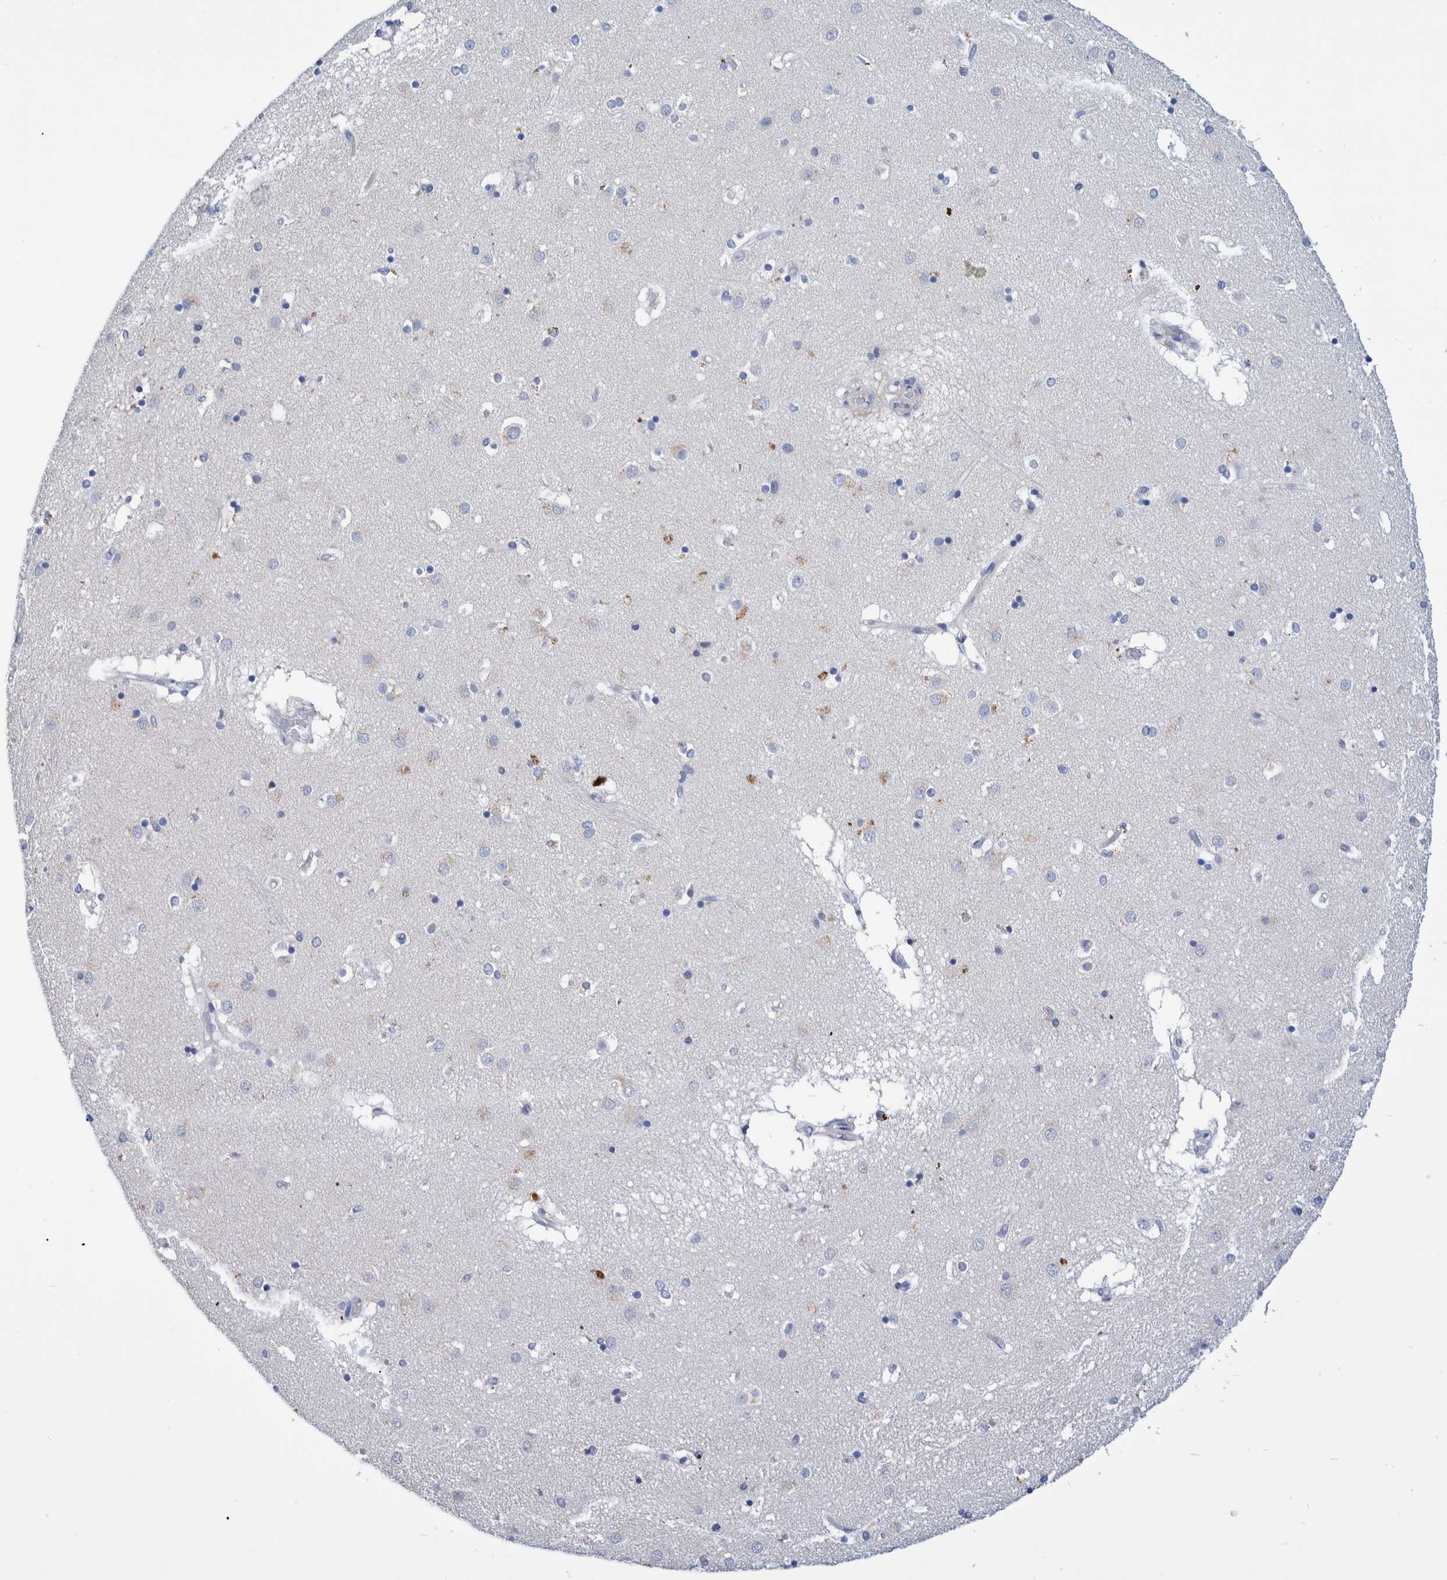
{"staining": {"intensity": "negative", "quantity": "none", "location": "none"}, "tissue": "caudate", "cell_type": "Glial cells", "image_type": "normal", "snomed": [{"axis": "morphology", "description": "Normal tissue, NOS"}, {"axis": "topography", "description": "Lateral ventricle wall"}], "caption": "The IHC micrograph has no significant positivity in glial cells of caudate. (DAB (3,3'-diaminobenzidine) immunohistochemistry (IHC), high magnification).", "gene": "MKS1", "patient": {"sex": "male", "age": 70}}